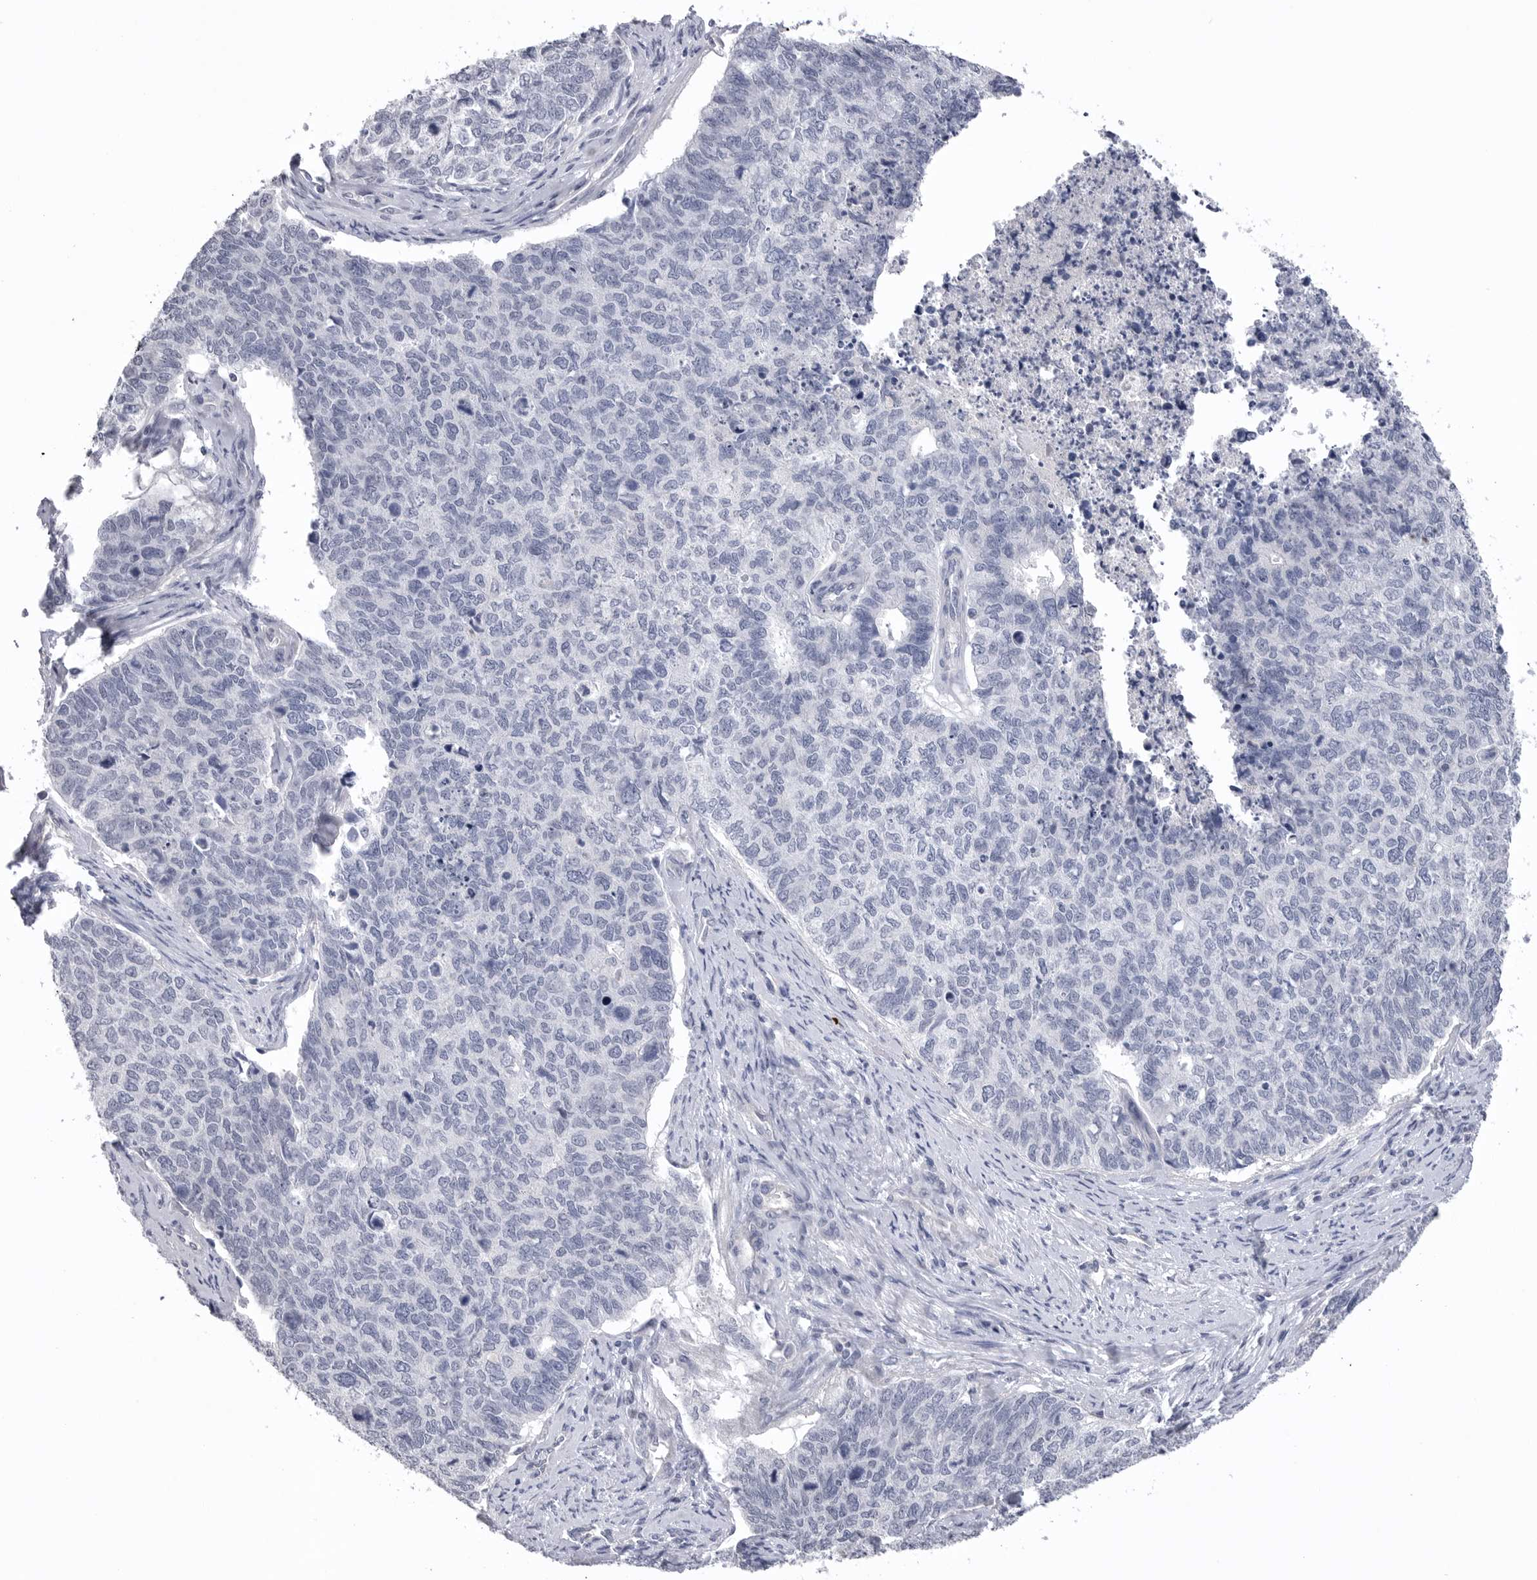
{"staining": {"intensity": "negative", "quantity": "none", "location": "none"}, "tissue": "cervical cancer", "cell_type": "Tumor cells", "image_type": "cancer", "snomed": [{"axis": "morphology", "description": "Squamous cell carcinoma, NOS"}, {"axis": "topography", "description": "Cervix"}], "caption": "A high-resolution histopathology image shows immunohistochemistry staining of squamous cell carcinoma (cervical), which shows no significant positivity in tumor cells. The staining is performed using DAB brown chromogen with nuclei counter-stained in using hematoxylin.", "gene": "DLGAP3", "patient": {"sex": "female", "age": 63}}